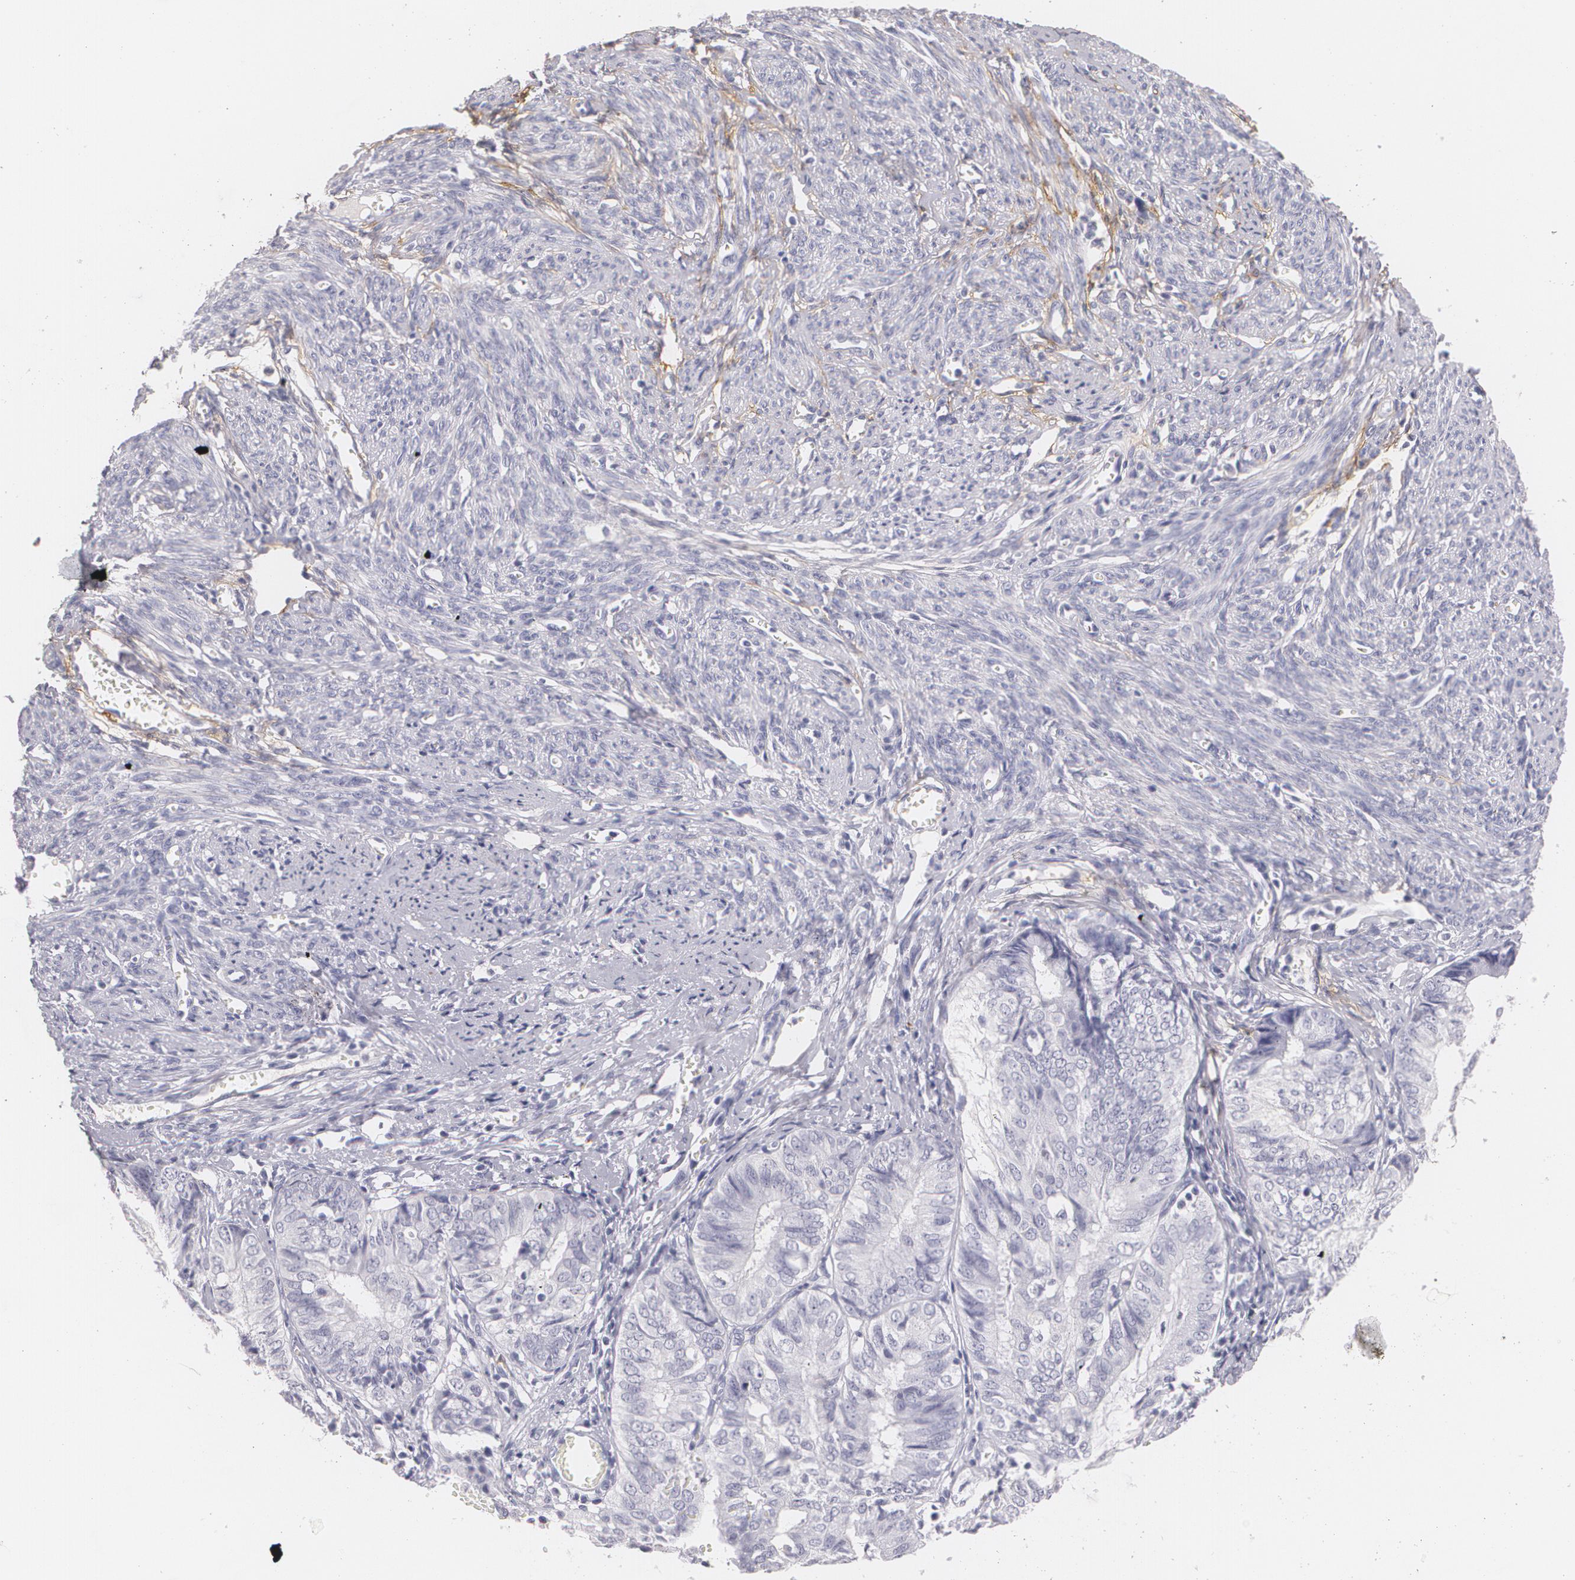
{"staining": {"intensity": "negative", "quantity": "none", "location": "none"}, "tissue": "endometrial cancer", "cell_type": "Tumor cells", "image_type": "cancer", "snomed": [{"axis": "morphology", "description": "Adenocarcinoma, NOS"}, {"axis": "topography", "description": "Endometrium"}], "caption": "High magnification brightfield microscopy of endometrial adenocarcinoma stained with DAB (brown) and counterstained with hematoxylin (blue): tumor cells show no significant expression.", "gene": "NGFR", "patient": {"sex": "female", "age": 66}}